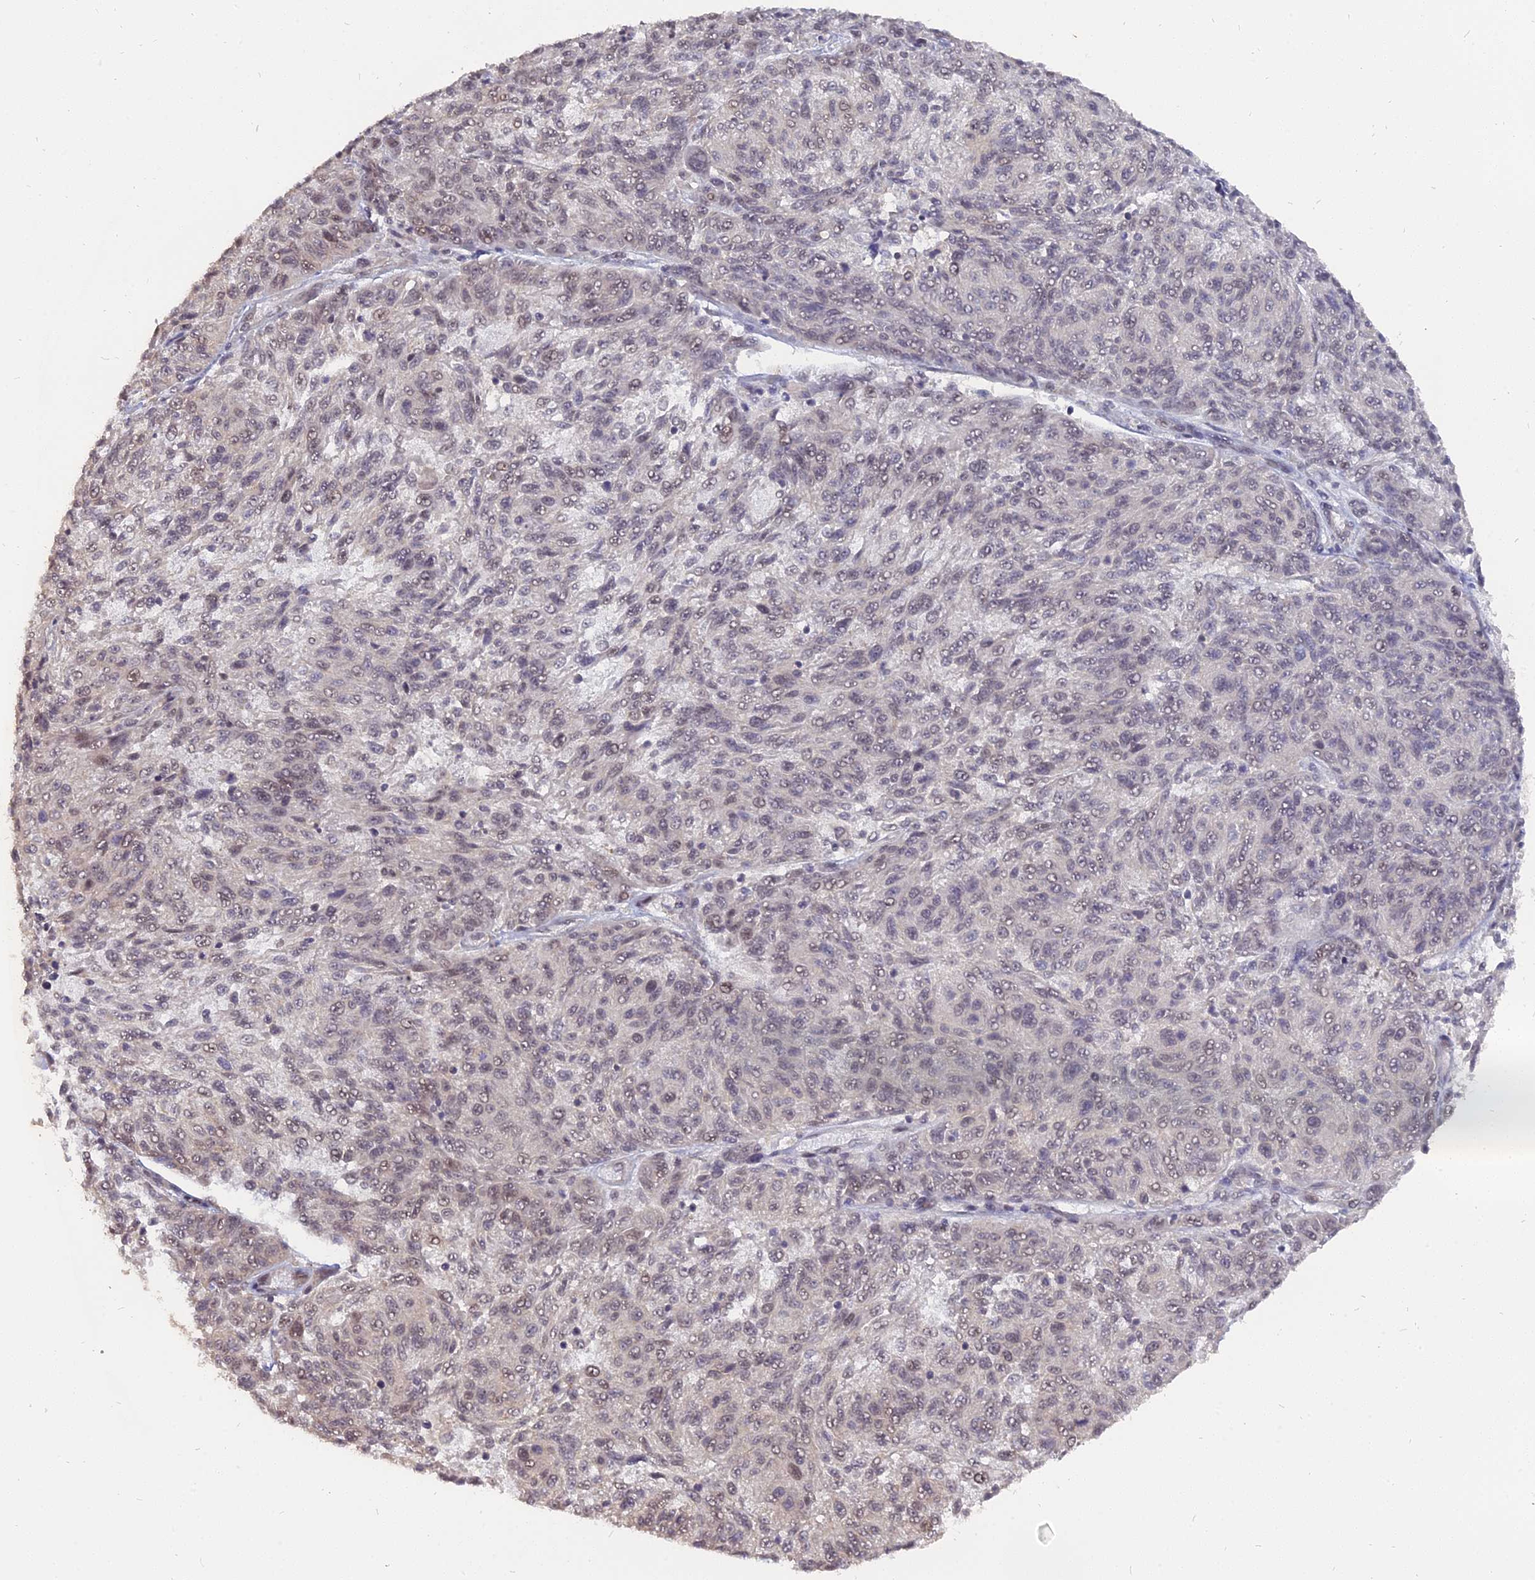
{"staining": {"intensity": "weak", "quantity": "25%-75%", "location": "nuclear"}, "tissue": "melanoma", "cell_type": "Tumor cells", "image_type": "cancer", "snomed": [{"axis": "morphology", "description": "Malignant melanoma, NOS"}, {"axis": "topography", "description": "Skin"}], "caption": "Approximately 25%-75% of tumor cells in human malignant melanoma reveal weak nuclear protein expression as visualized by brown immunohistochemical staining.", "gene": "NR1H3", "patient": {"sex": "male", "age": 53}}